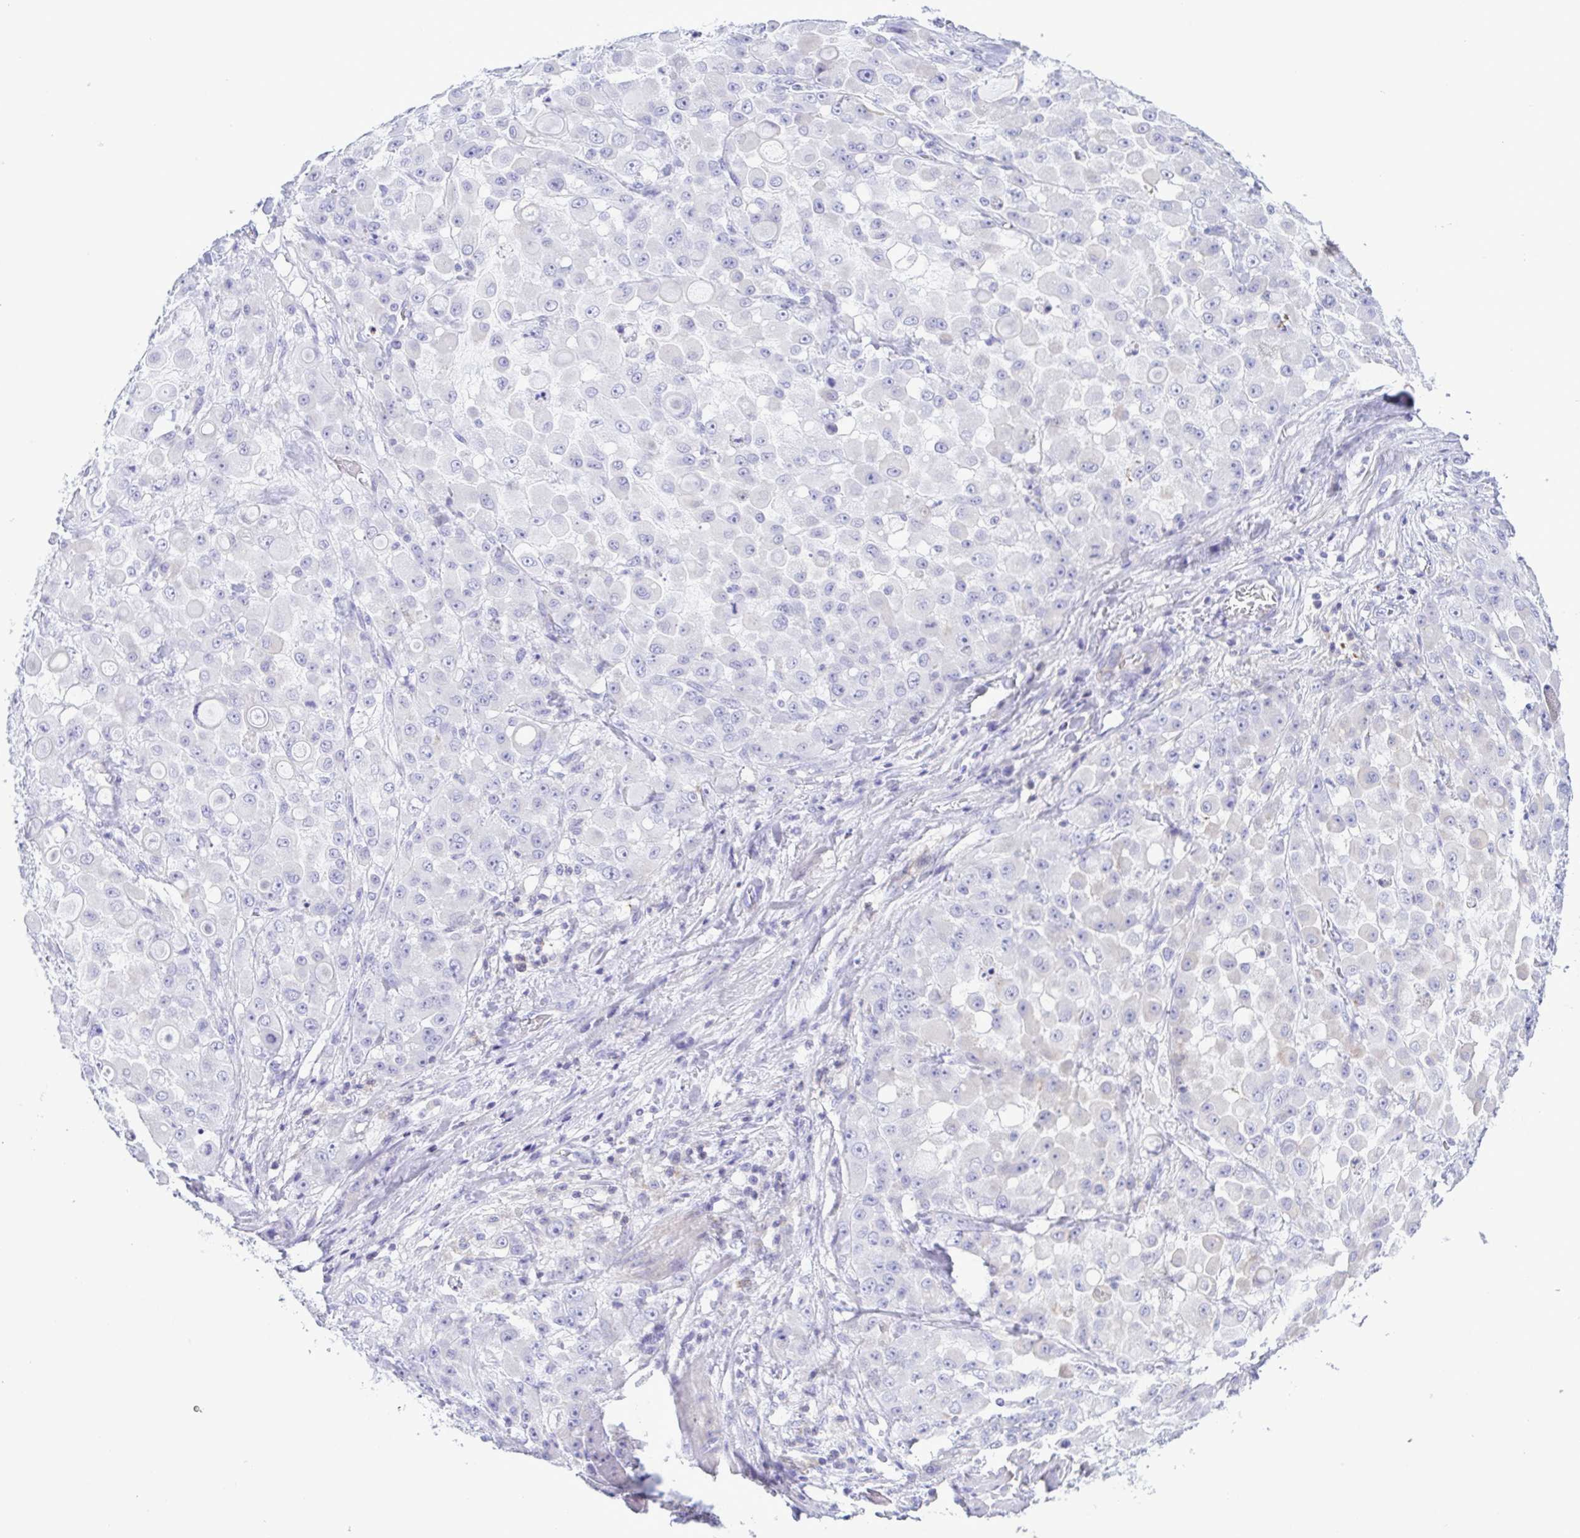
{"staining": {"intensity": "negative", "quantity": "none", "location": "none"}, "tissue": "stomach cancer", "cell_type": "Tumor cells", "image_type": "cancer", "snomed": [{"axis": "morphology", "description": "Adenocarcinoma, NOS"}, {"axis": "topography", "description": "Stomach"}], "caption": "Immunohistochemistry image of neoplastic tissue: stomach cancer (adenocarcinoma) stained with DAB shows no significant protein staining in tumor cells.", "gene": "GPR182", "patient": {"sex": "female", "age": 76}}